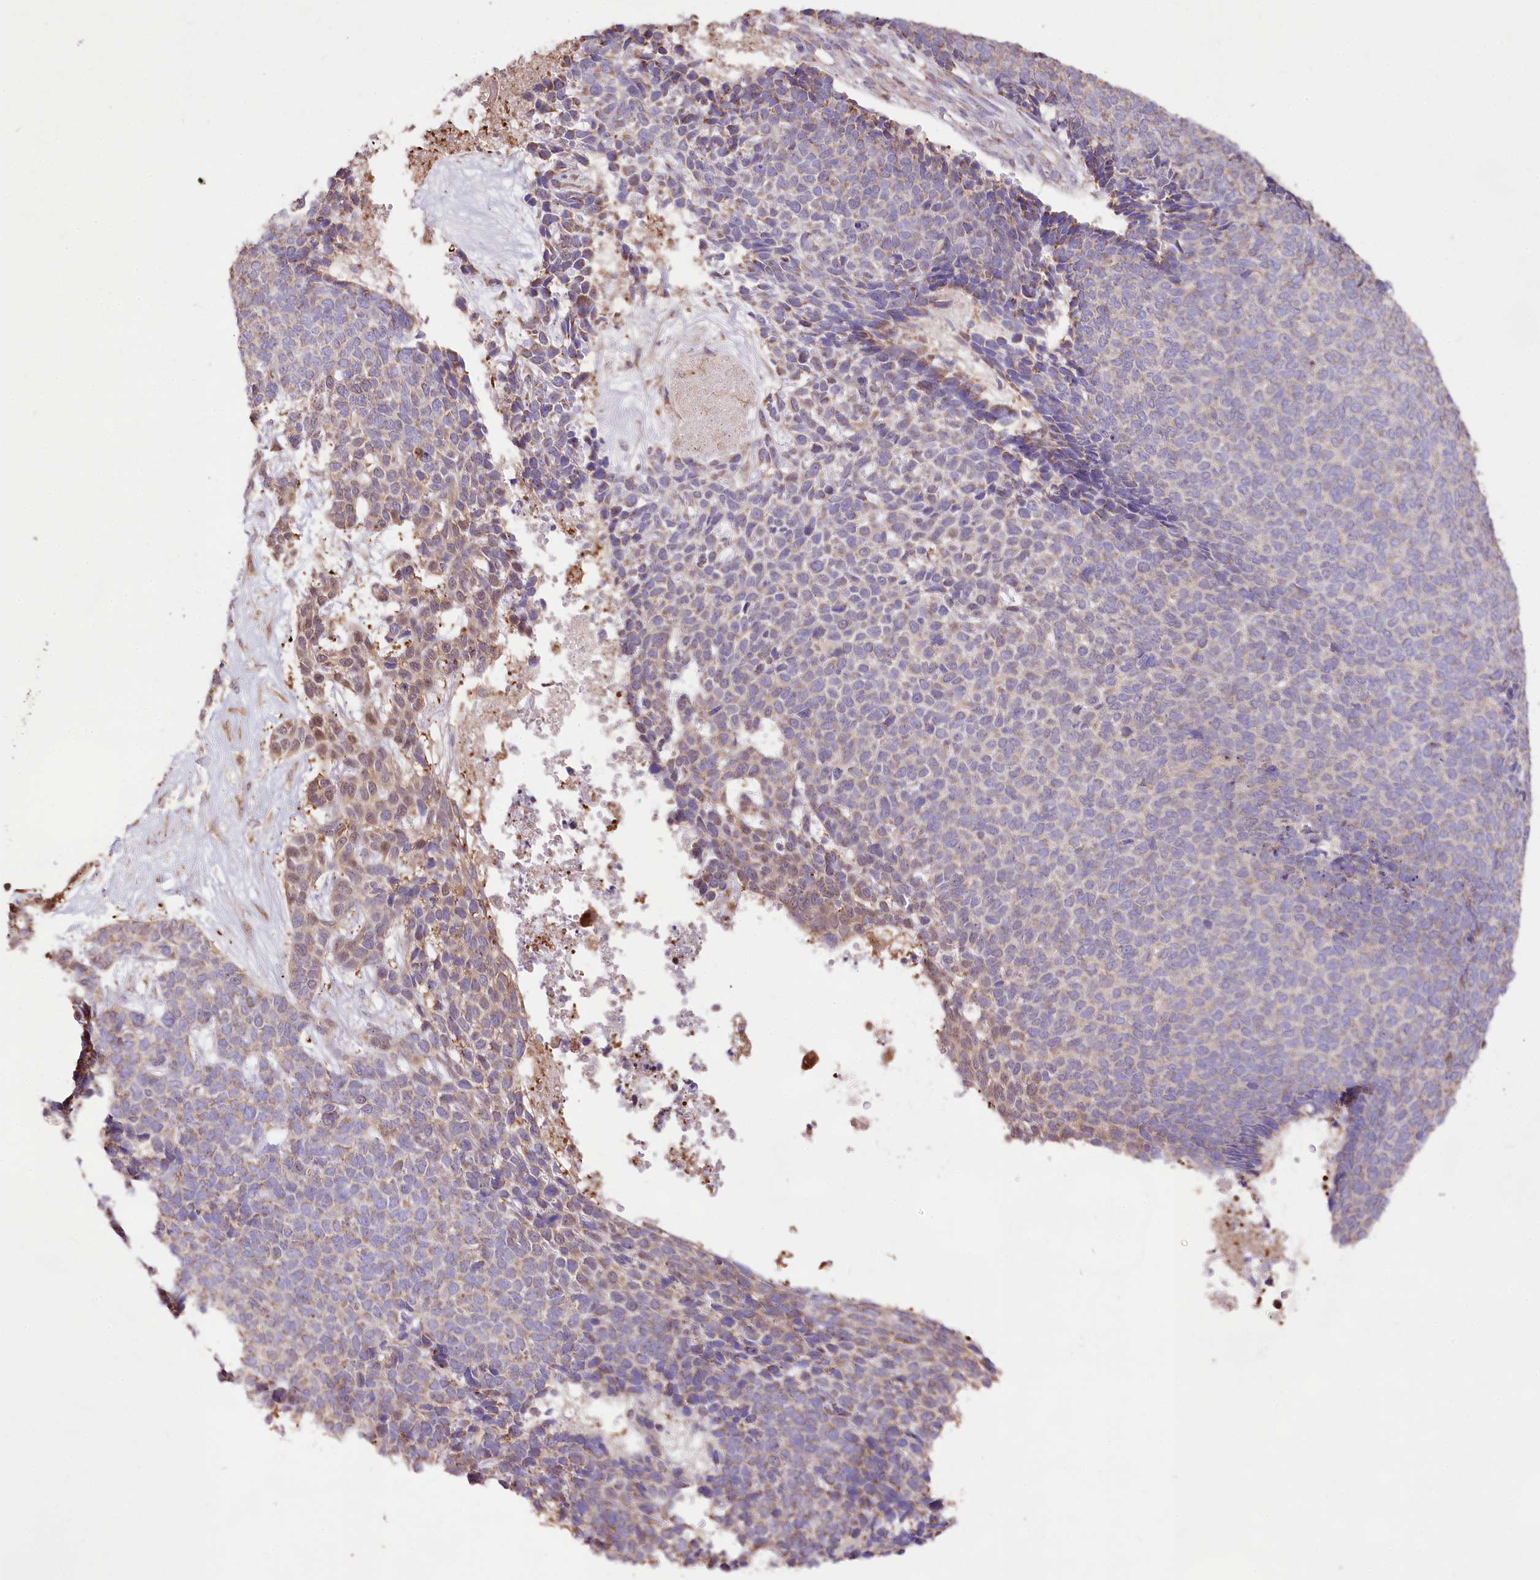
{"staining": {"intensity": "moderate", "quantity": "<25%", "location": "cytoplasmic/membranous"}, "tissue": "skin cancer", "cell_type": "Tumor cells", "image_type": "cancer", "snomed": [{"axis": "morphology", "description": "Basal cell carcinoma"}, {"axis": "topography", "description": "Skin"}], "caption": "Immunohistochemical staining of human basal cell carcinoma (skin) exhibits low levels of moderate cytoplasmic/membranous positivity in approximately <25% of tumor cells. (DAB IHC, brown staining for protein, blue staining for nuclei).", "gene": "TASOR2", "patient": {"sex": "female", "age": 84}}